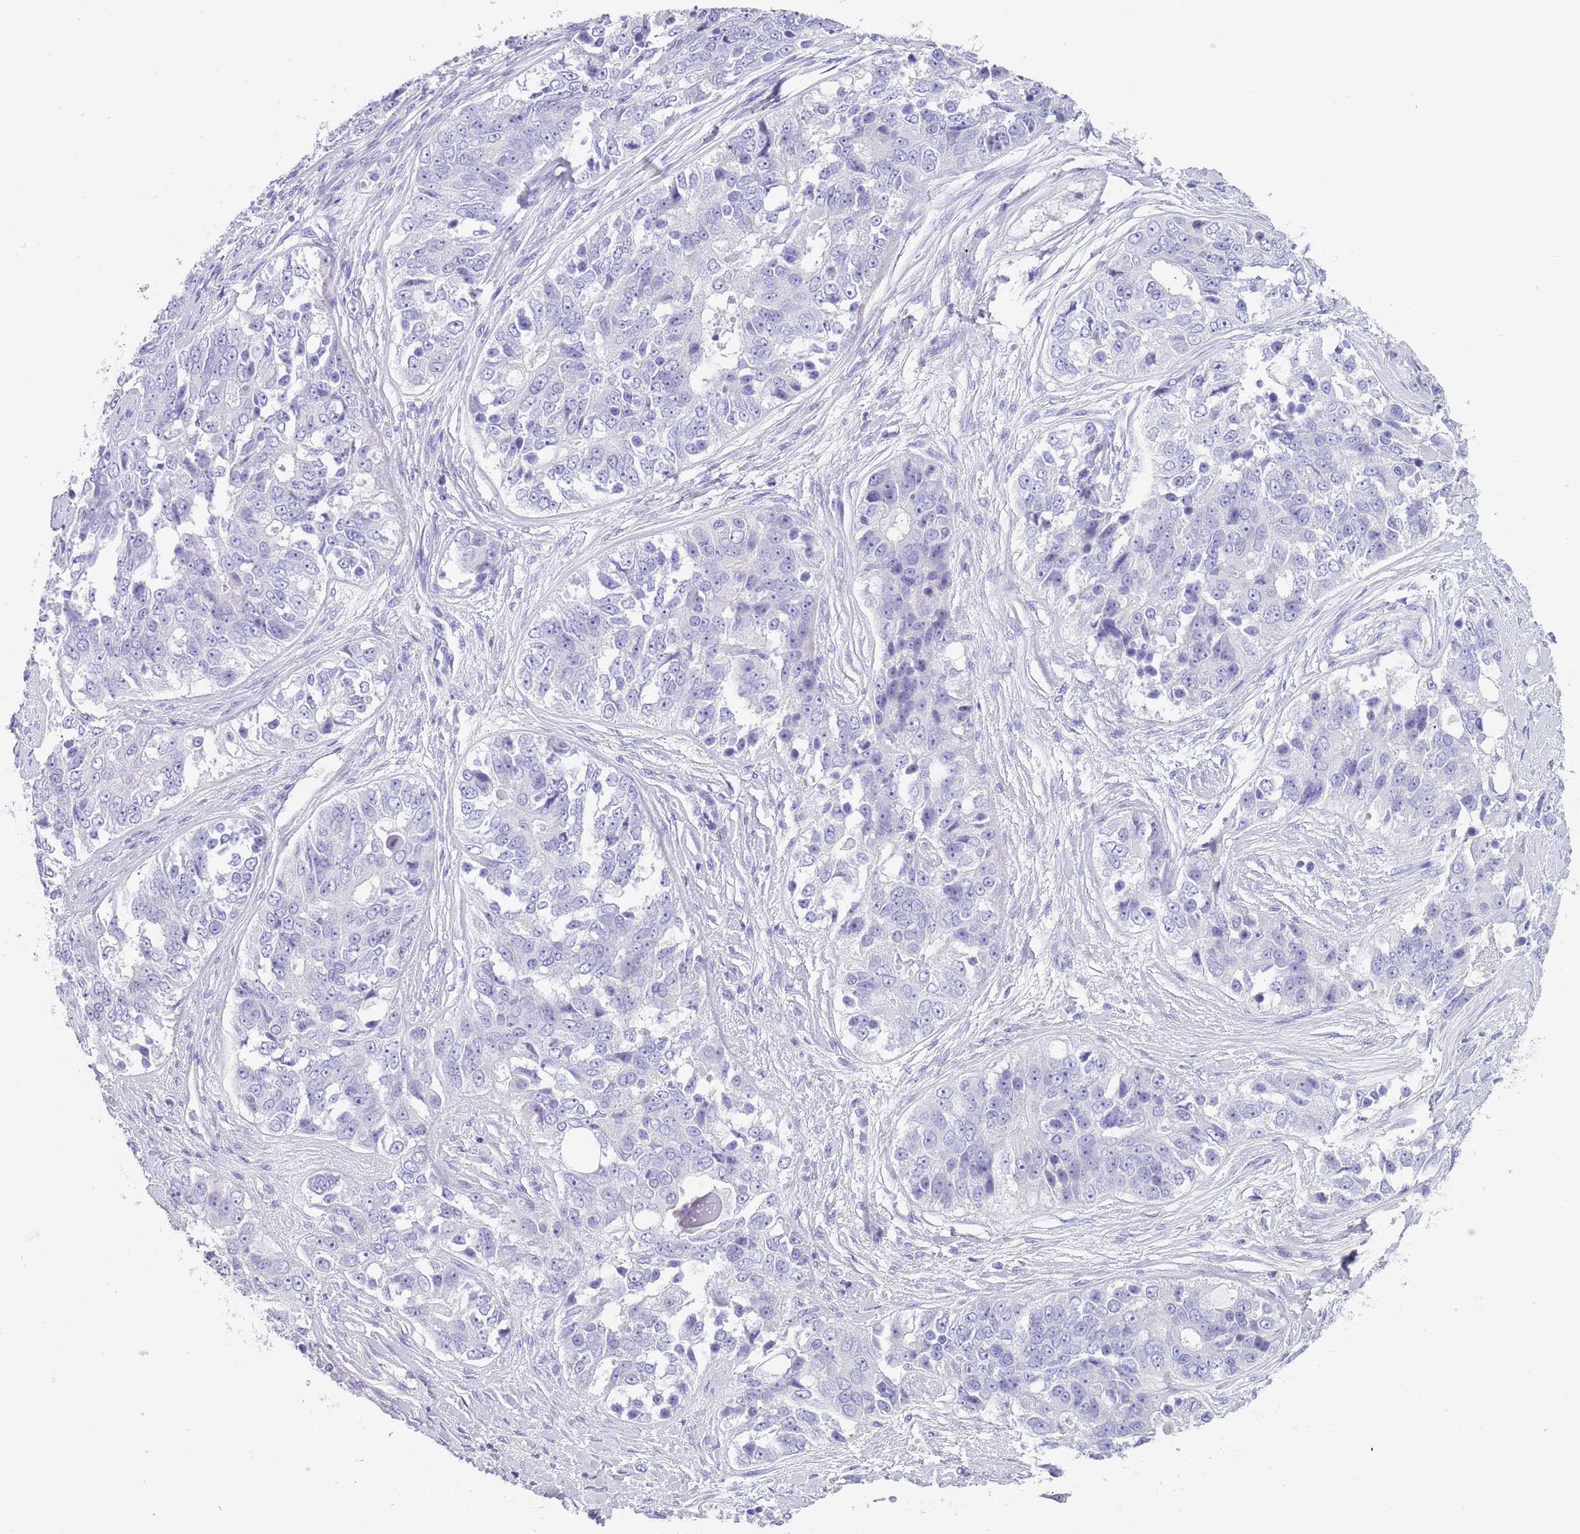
{"staining": {"intensity": "negative", "quantity": "none", "location": "none"}, "tissue": "ovarian cancer", "cell_type": "Tumor cells", "image_type": "cancer", "snomed": [{"axis": "morphology", "description": "Carcinoma, endometroid"}, {"axis": "topography", "description": "Ovary"}], "caption": "Histopathology image shows no protein expression in tumor cells of ovarian cancer (endometroid carcinoma) tissue.", "gene": "CPXM2", "patient": {"sex": "female", "age": 51}}